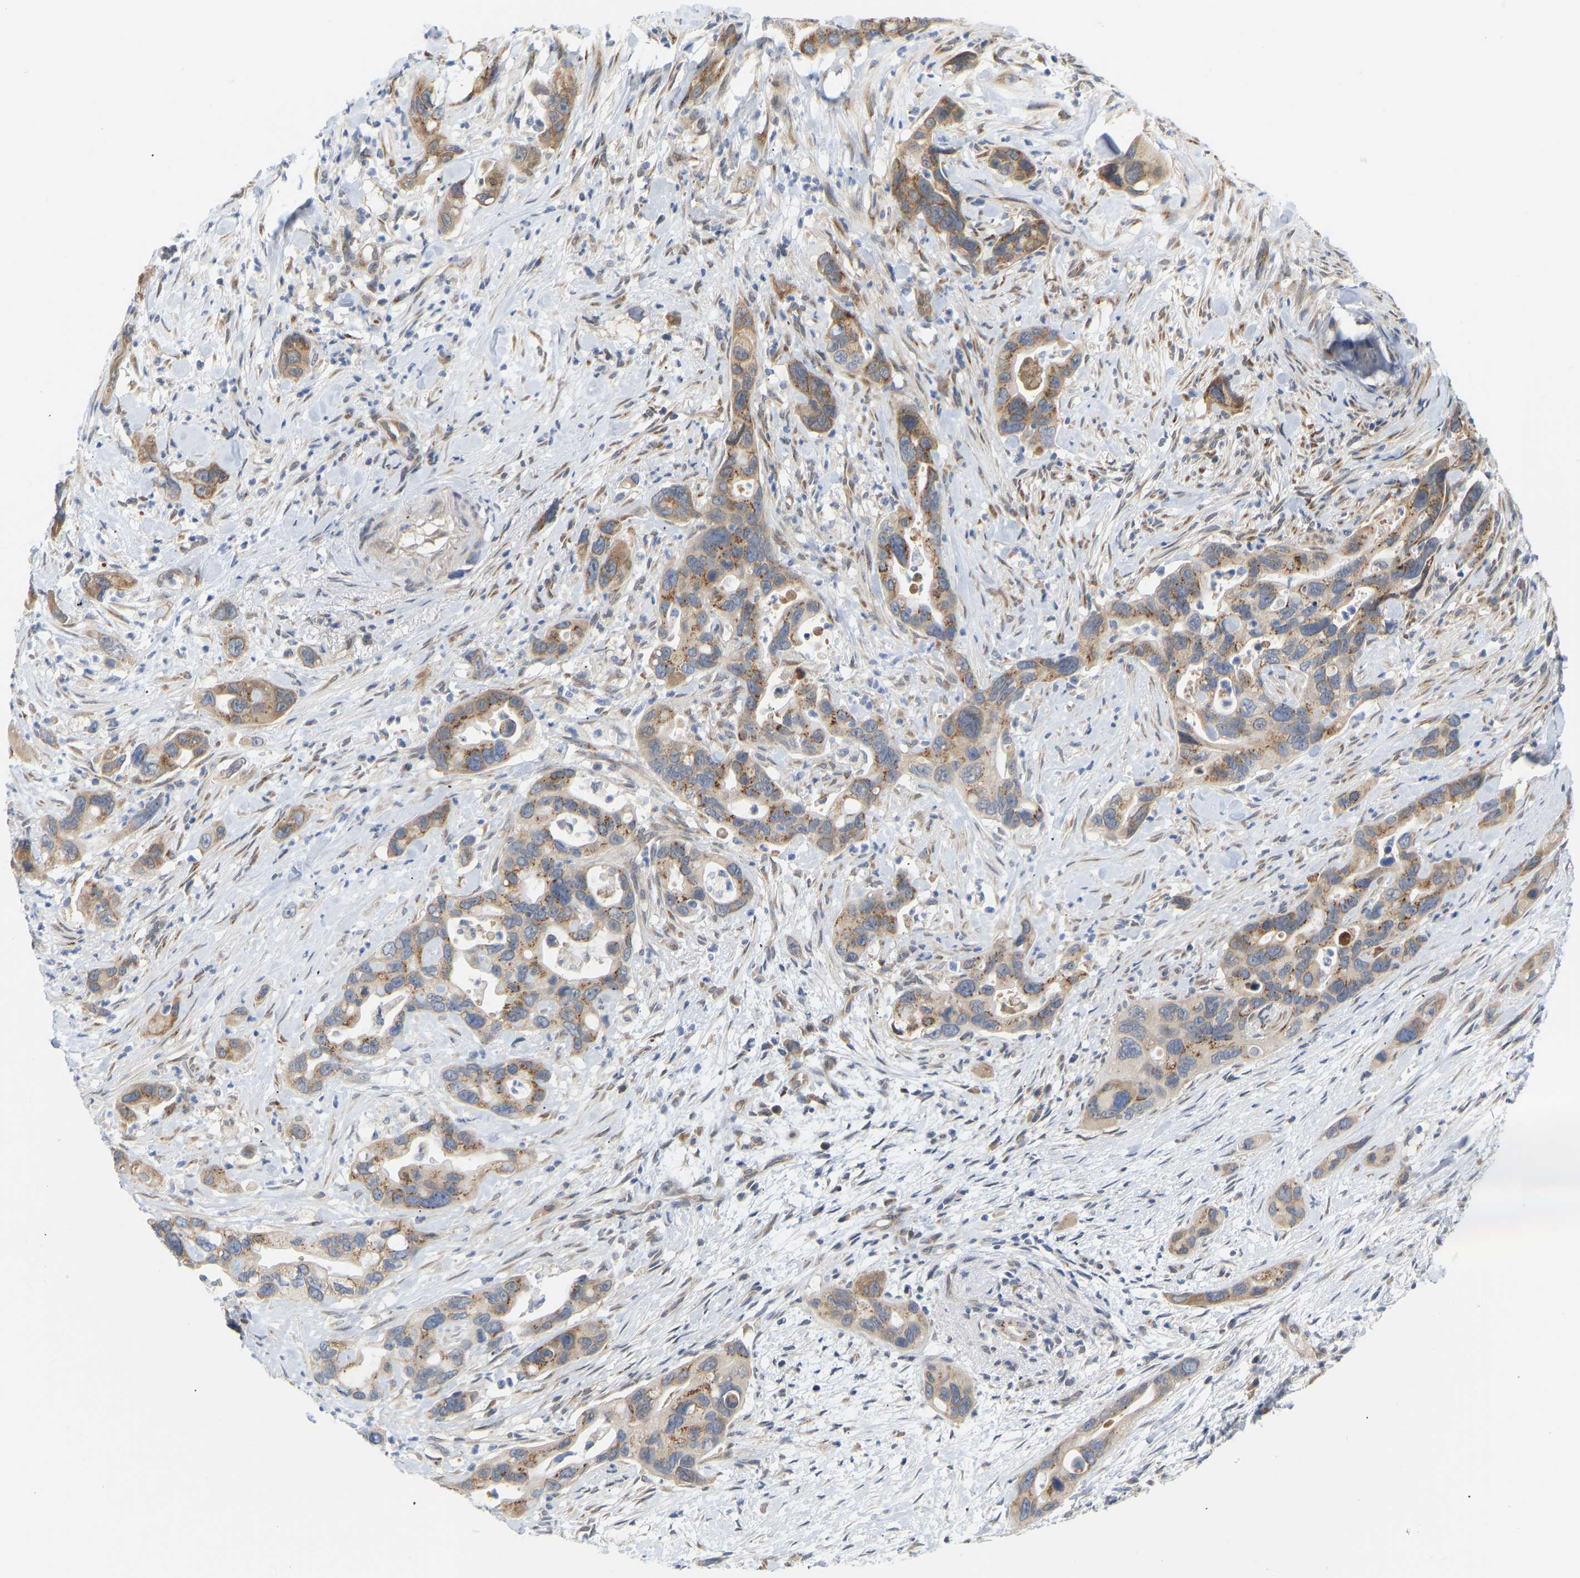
{"staining": {"intensity": "moderate", "quantity": ">75%", "location": "cytoplasmic/membranous"}, "tissue": "pancreatic cancer", "cell_type": "Tumor cells", "image_type": "cancer", "snomed": [{"axis": "morphology", "description": "Adenocarcinoma, NOS"}, {"axis": "topography", "description": "Pancreas"}], "caption": "This is a photomicrograph of immunohistochemistry (IHC) staining of pancreatic cancer, which shows moderate expression in the cytoplasmic/membranous of tumor cells.", "gene": "BEND3", "patient": {"sex": "female", "age": 70}}